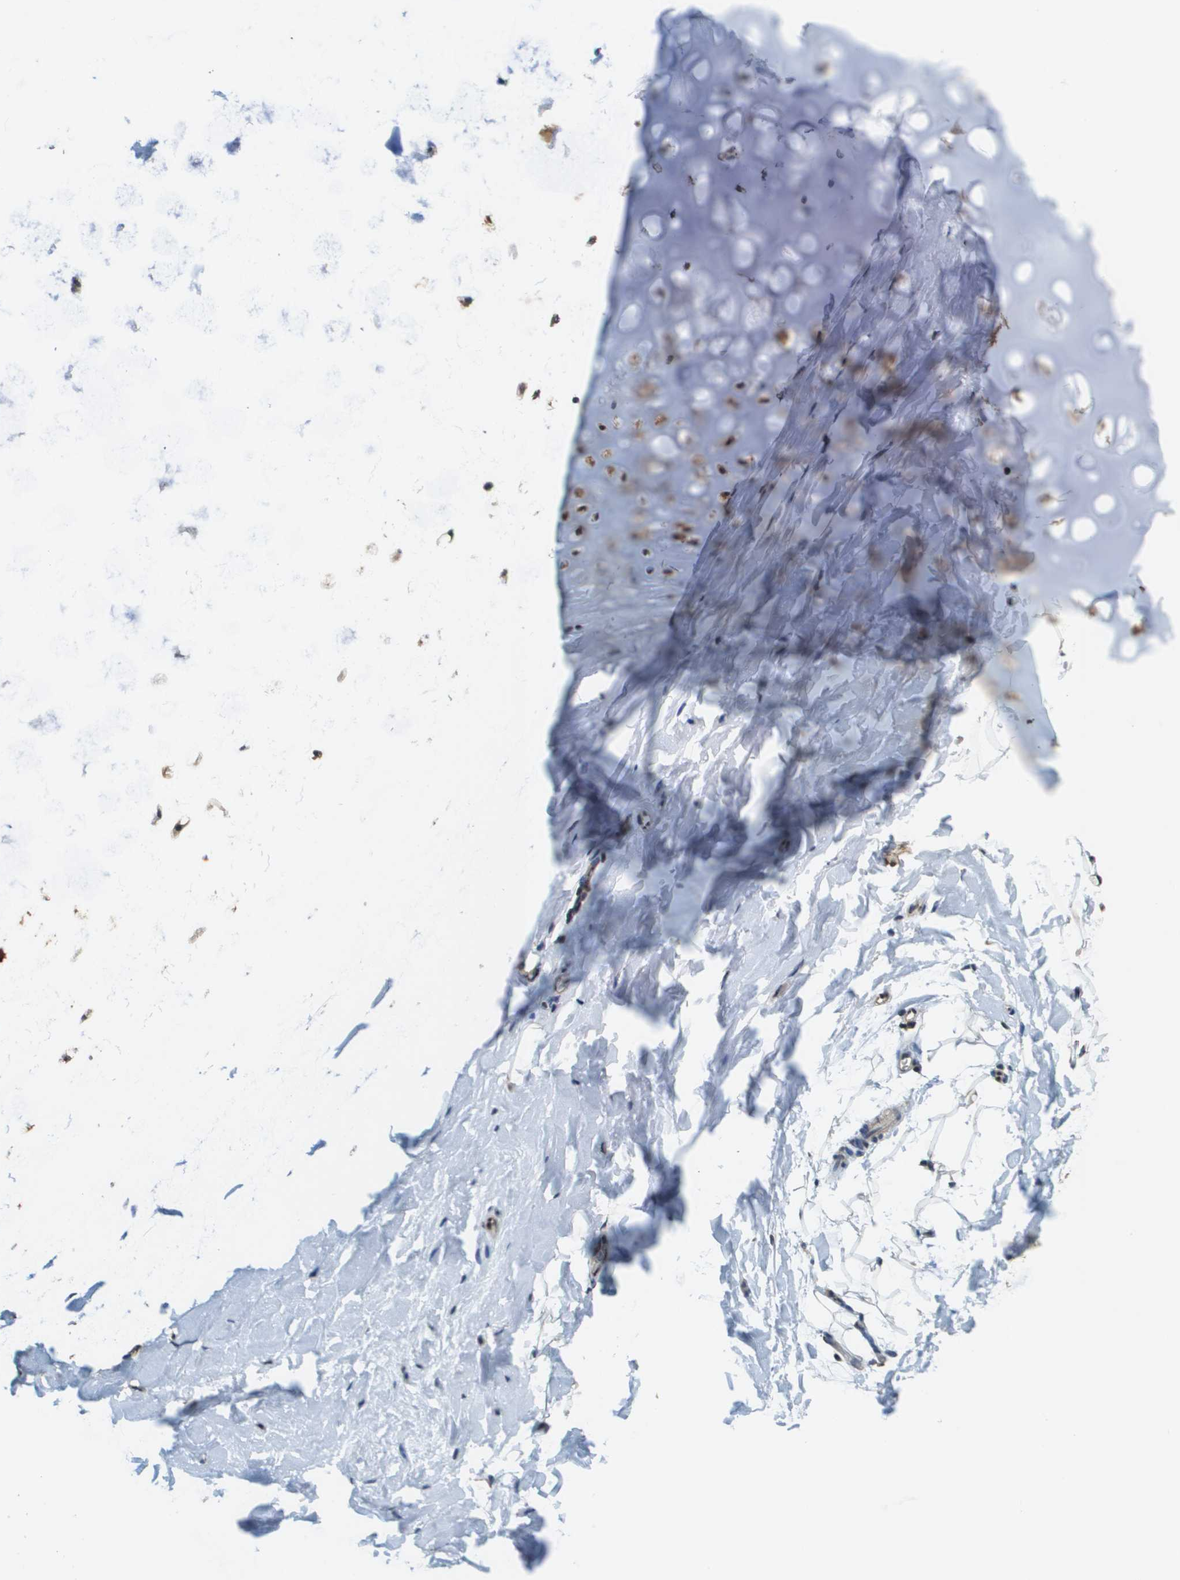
{"staining": {"intensity": "negative", "quantity": "none", "location": "none"}, "tissue": "adipose tissue", "cell_type": "Adipocytes", "image_type": "normal", "snomed": [{"axis": "morphology", "description": "Normal tissue, NOS"}, {"axis": "topography", "description": "Cartilage tissue"}, {"axis": "topography", "description": "Bronchus"}], "caption": "The micrograph displays no significant staining in adipocytes of adipose tissue.", "gene": "SP100", "patient": {"sex": "female", "age": 53}}